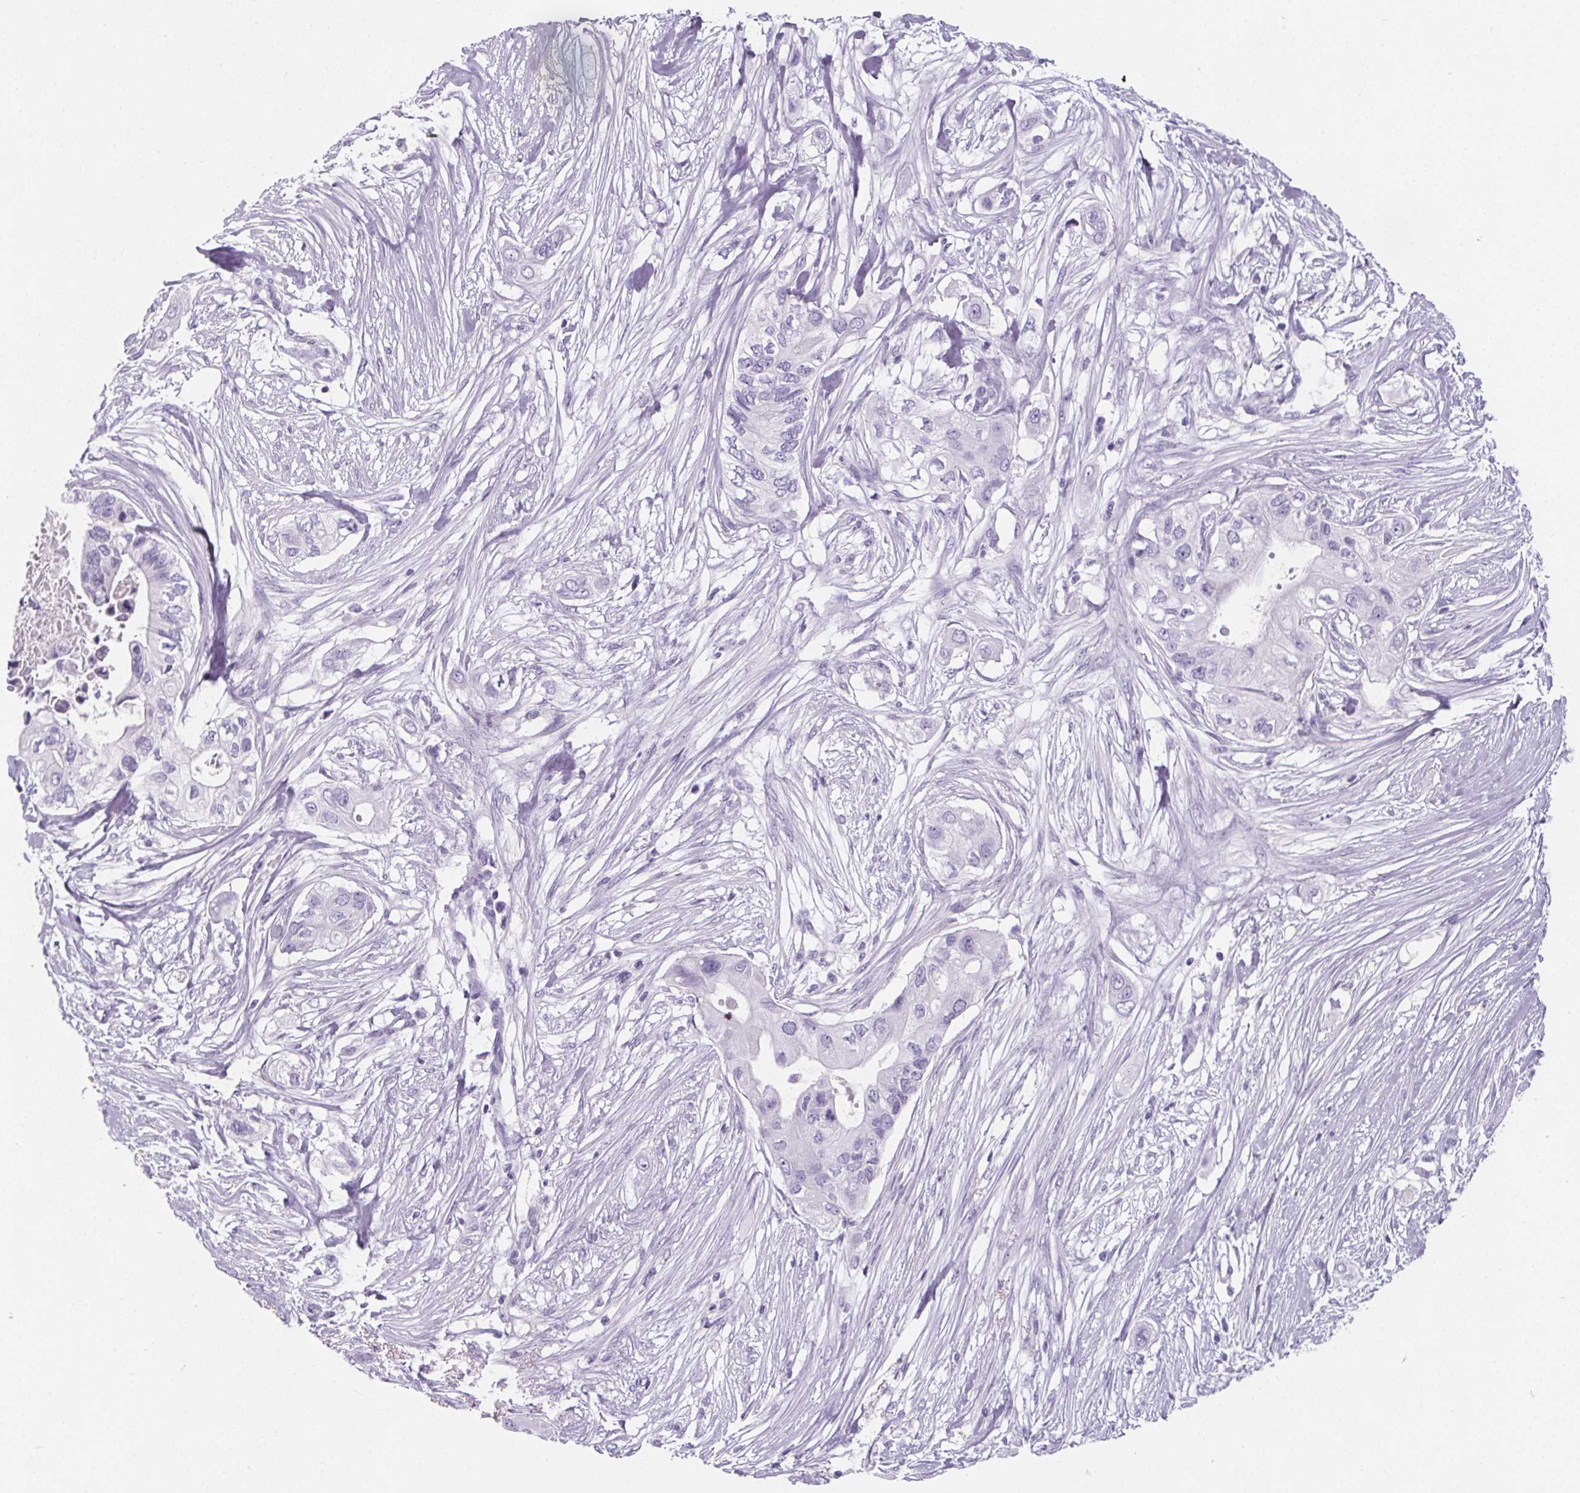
{"staining": {"intensity": "negative", "quantity": "none", "location": "none"}, "tissue": "pancreatic cancer", "cell_type": "Tumor cells", "image_type": "cancer", "snomed": [{"axis": "morphology", "description": "Adenocarcinoma, NOS"}, {"axis": "topography", "description": "Pancreas"}], "caption": "Immunohistochemistry (IHC) of pancreatic cancer (adenocarcinoma) demonstrates no expression in tumor cells.", "gene": "ADRB1", "patient": {"sex": "female", "age": 63}}